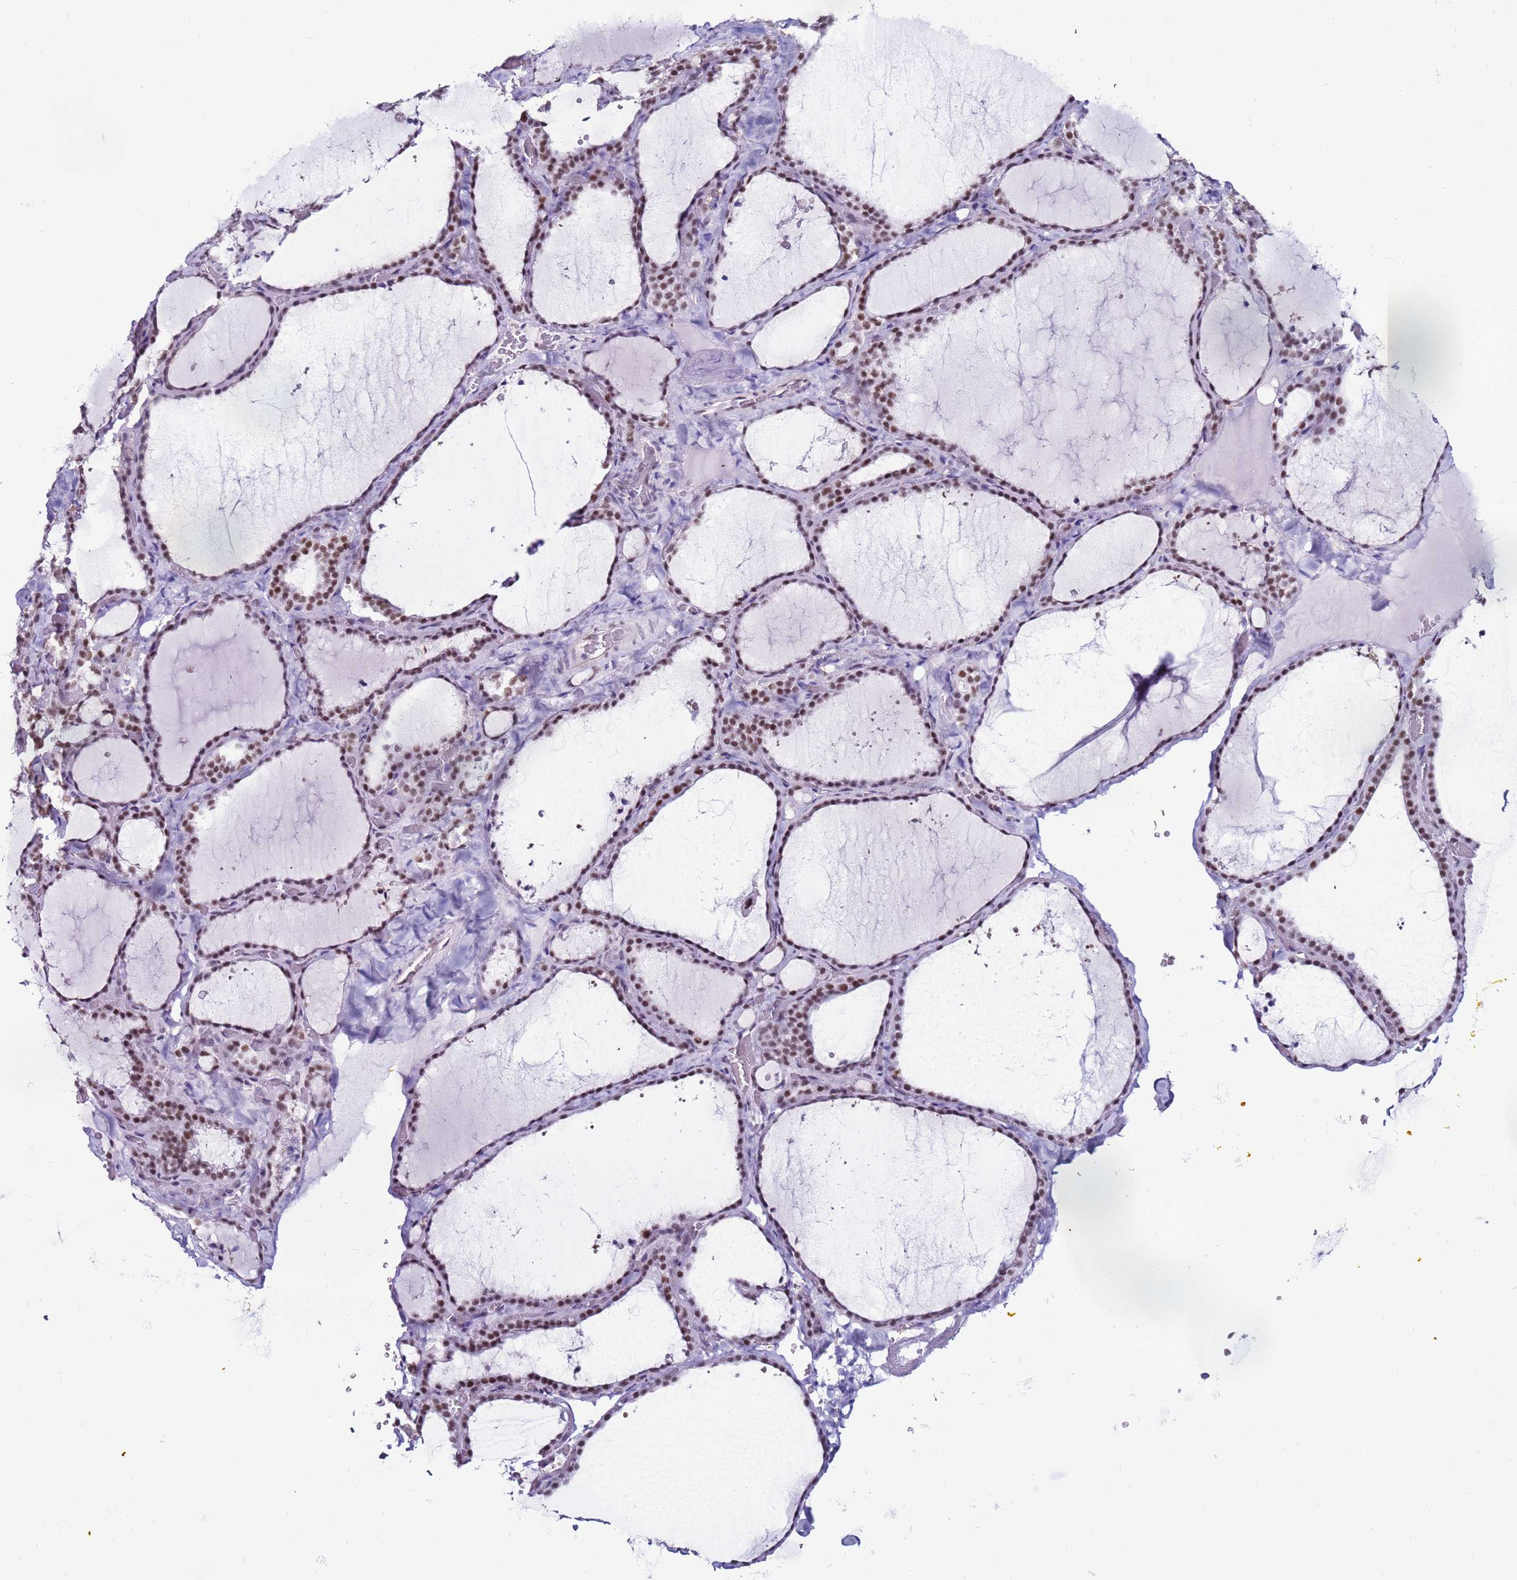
{"staining": {"intensity": "moderate", "quantity": ">75%", "location": "nuclear"}, "tissue": "thyroid gland", "cell_type": "Glandular cells", "image_type": "normal", "snomed": [{"axis": "morphology", "description": "Normal tissue, NOS"}, {"axis": "topography", "description": "Thyroid gland"}], "caption": "Benign thyroid gland was stained to show a protein in brown. There is medium levels of moderate nuclear staining in approximately >75% of glandular cells. Immunohistochemistry (ihc) stains the protein of interest in brown and the nuclei are stained blue.", "gene": "KPNA4", "patient": {"sex": "female", "age": 22}}